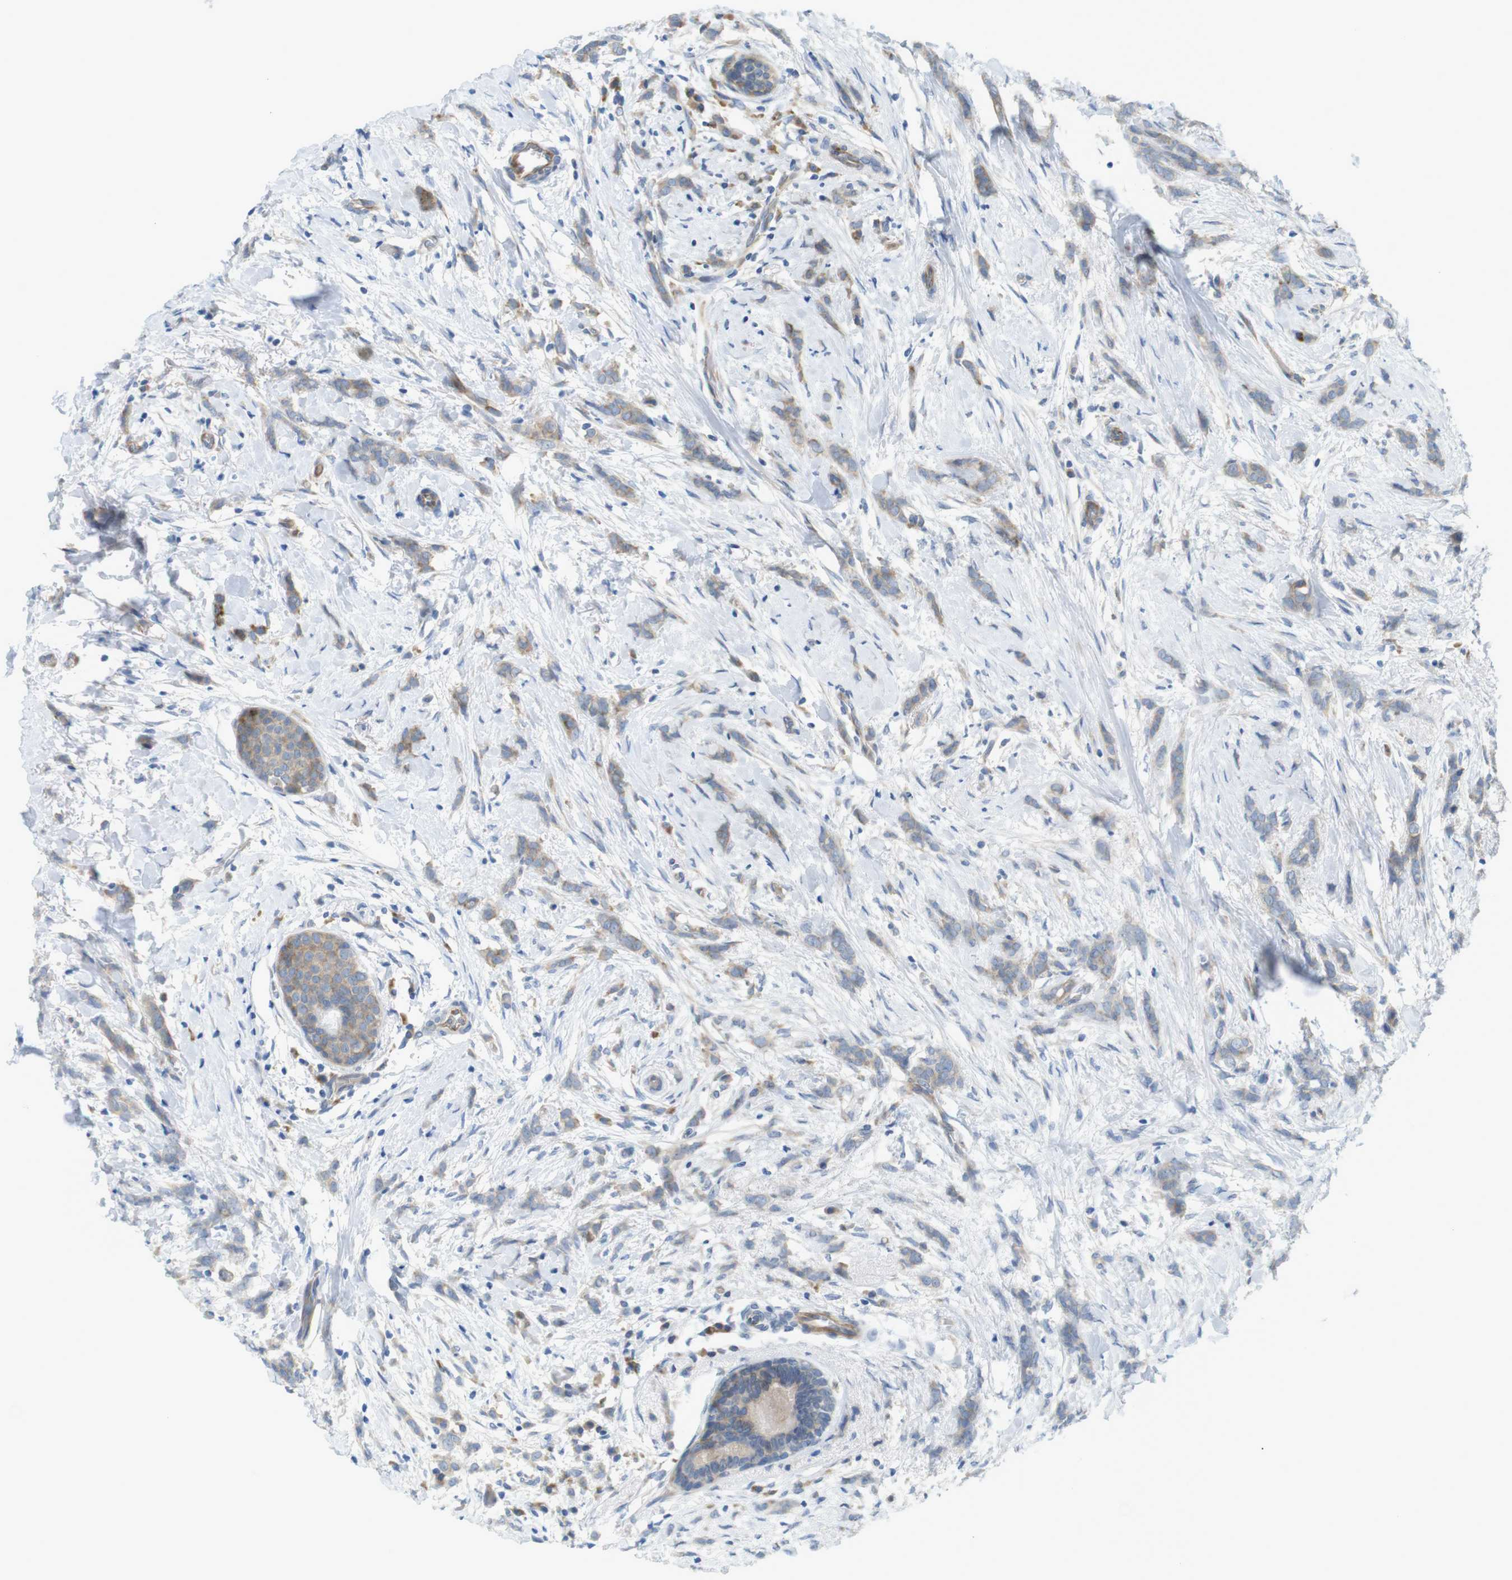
{"staining": {"intensity": "weak", "quantity": "25%-75%", "location": "cytoplasmic/membranous"}, "tissue": "breast cancer", "cell_type": "Tumor cells", "image_type": "cancer", "snomed": [{"axis": "morphology", "description": "Lobular carcinoma, in situ"}, {"axis": "morphology", "description": "Lobular carcinoma"}, {"axis": "topography", "description": "Breast"}], "caption": "Breast cancer tissue exhibits weak cytoplasmic/membranous expression in approximately 25%-75% of tumor cells", "gene": "GJC3", "patient": {"sex": "female", "age": 41}}